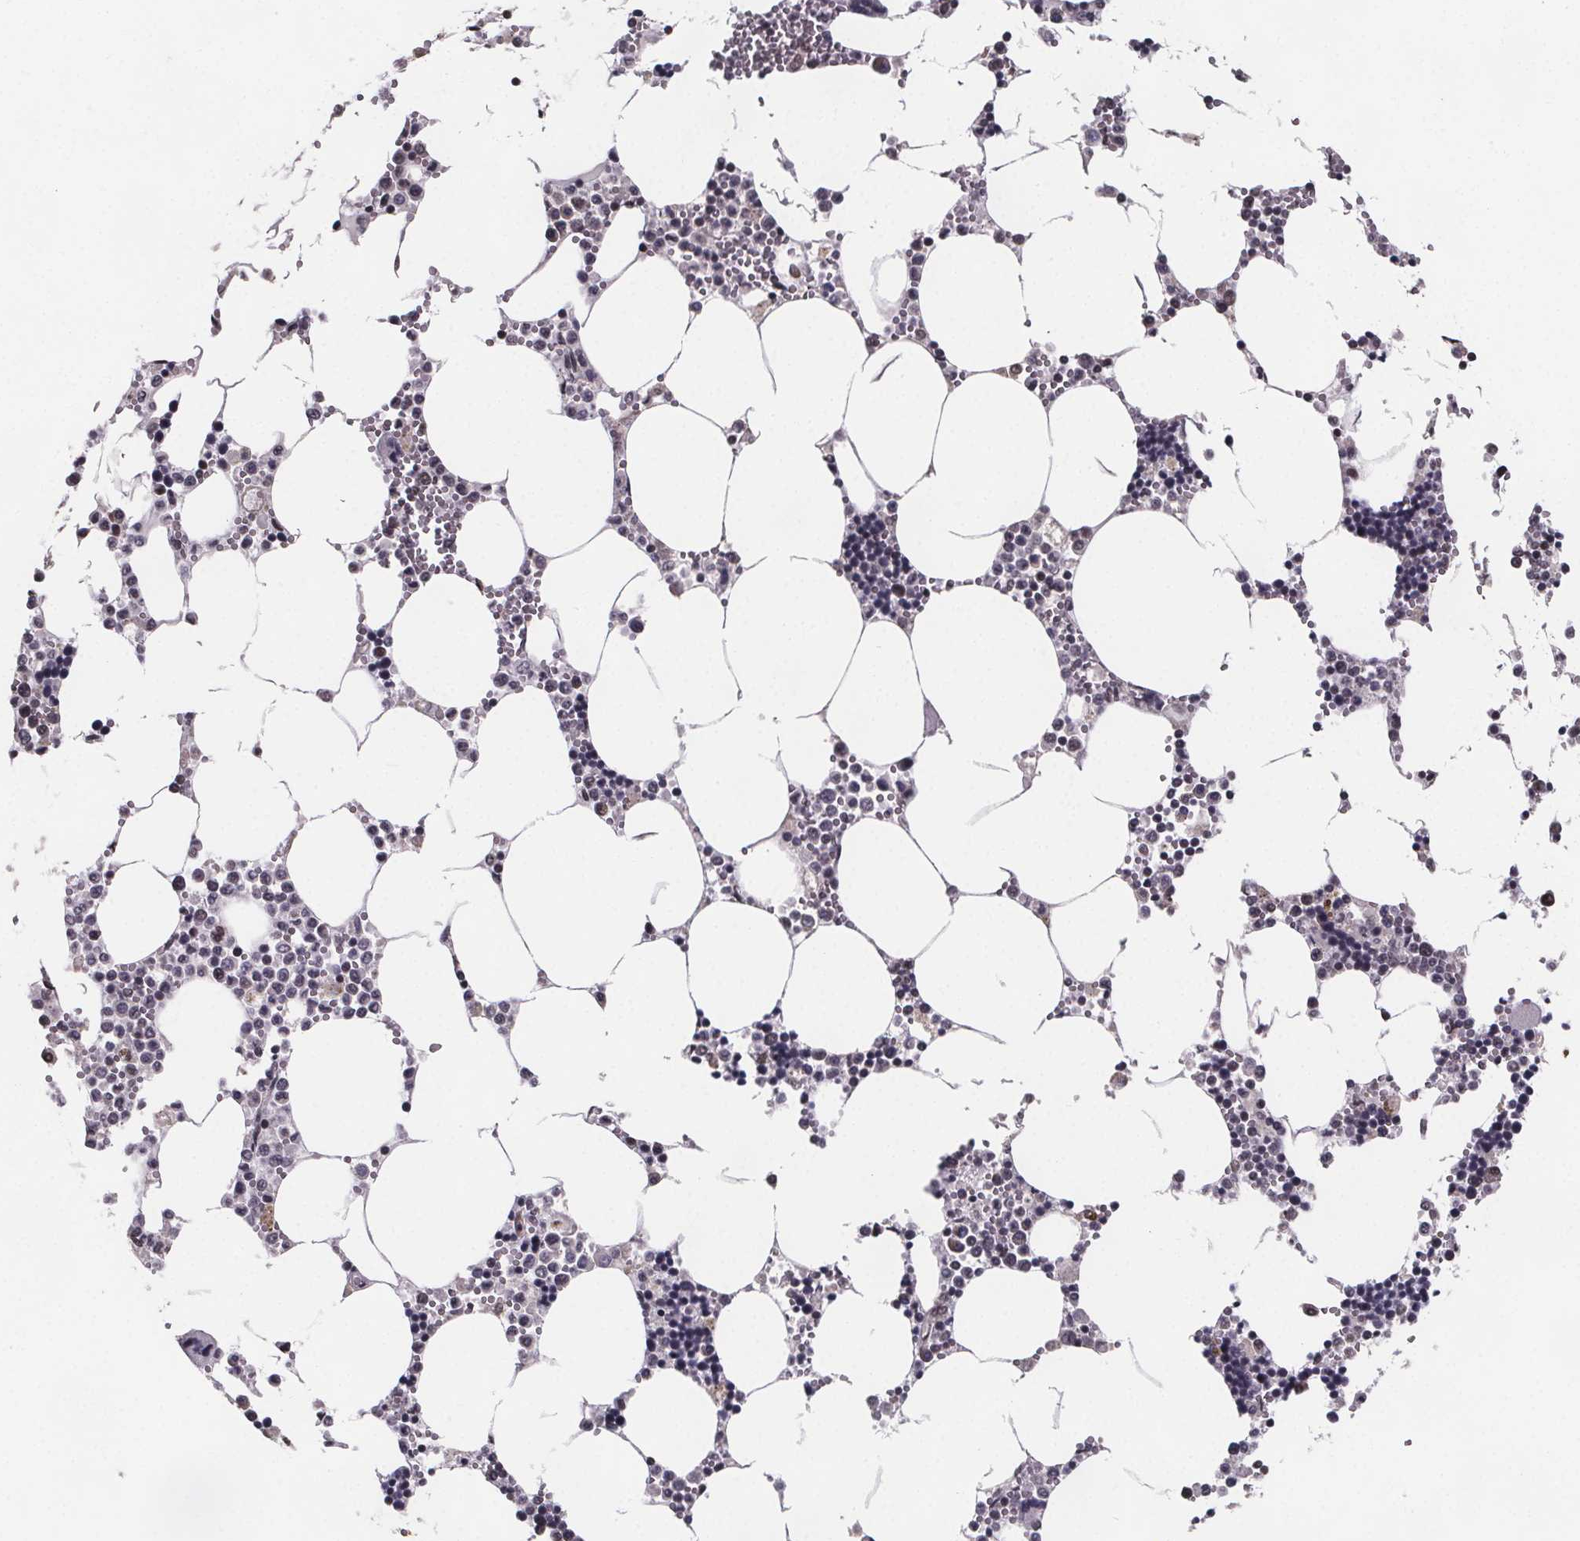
{"staining": {"intensity": "moderate", "quantity": "<25%", "location": "nuclear"}, "tissue": "bone marrow", "cell_type": "Hematopoietic cells", "image_type": "normal", "snomed": [{"axis": "morphology", "description": "Normal tissue, NOS"}, {"axis": "topography", "description": "Bone marrow"}], "caption": "This histopathology image demonstrates IHC staining of normal bone marrow, with low moderate nuclear expression in approximately <25% of hematopoietic cells.", "gene": "U2SURP", "patient": {"sex": "male", "age": 54}}